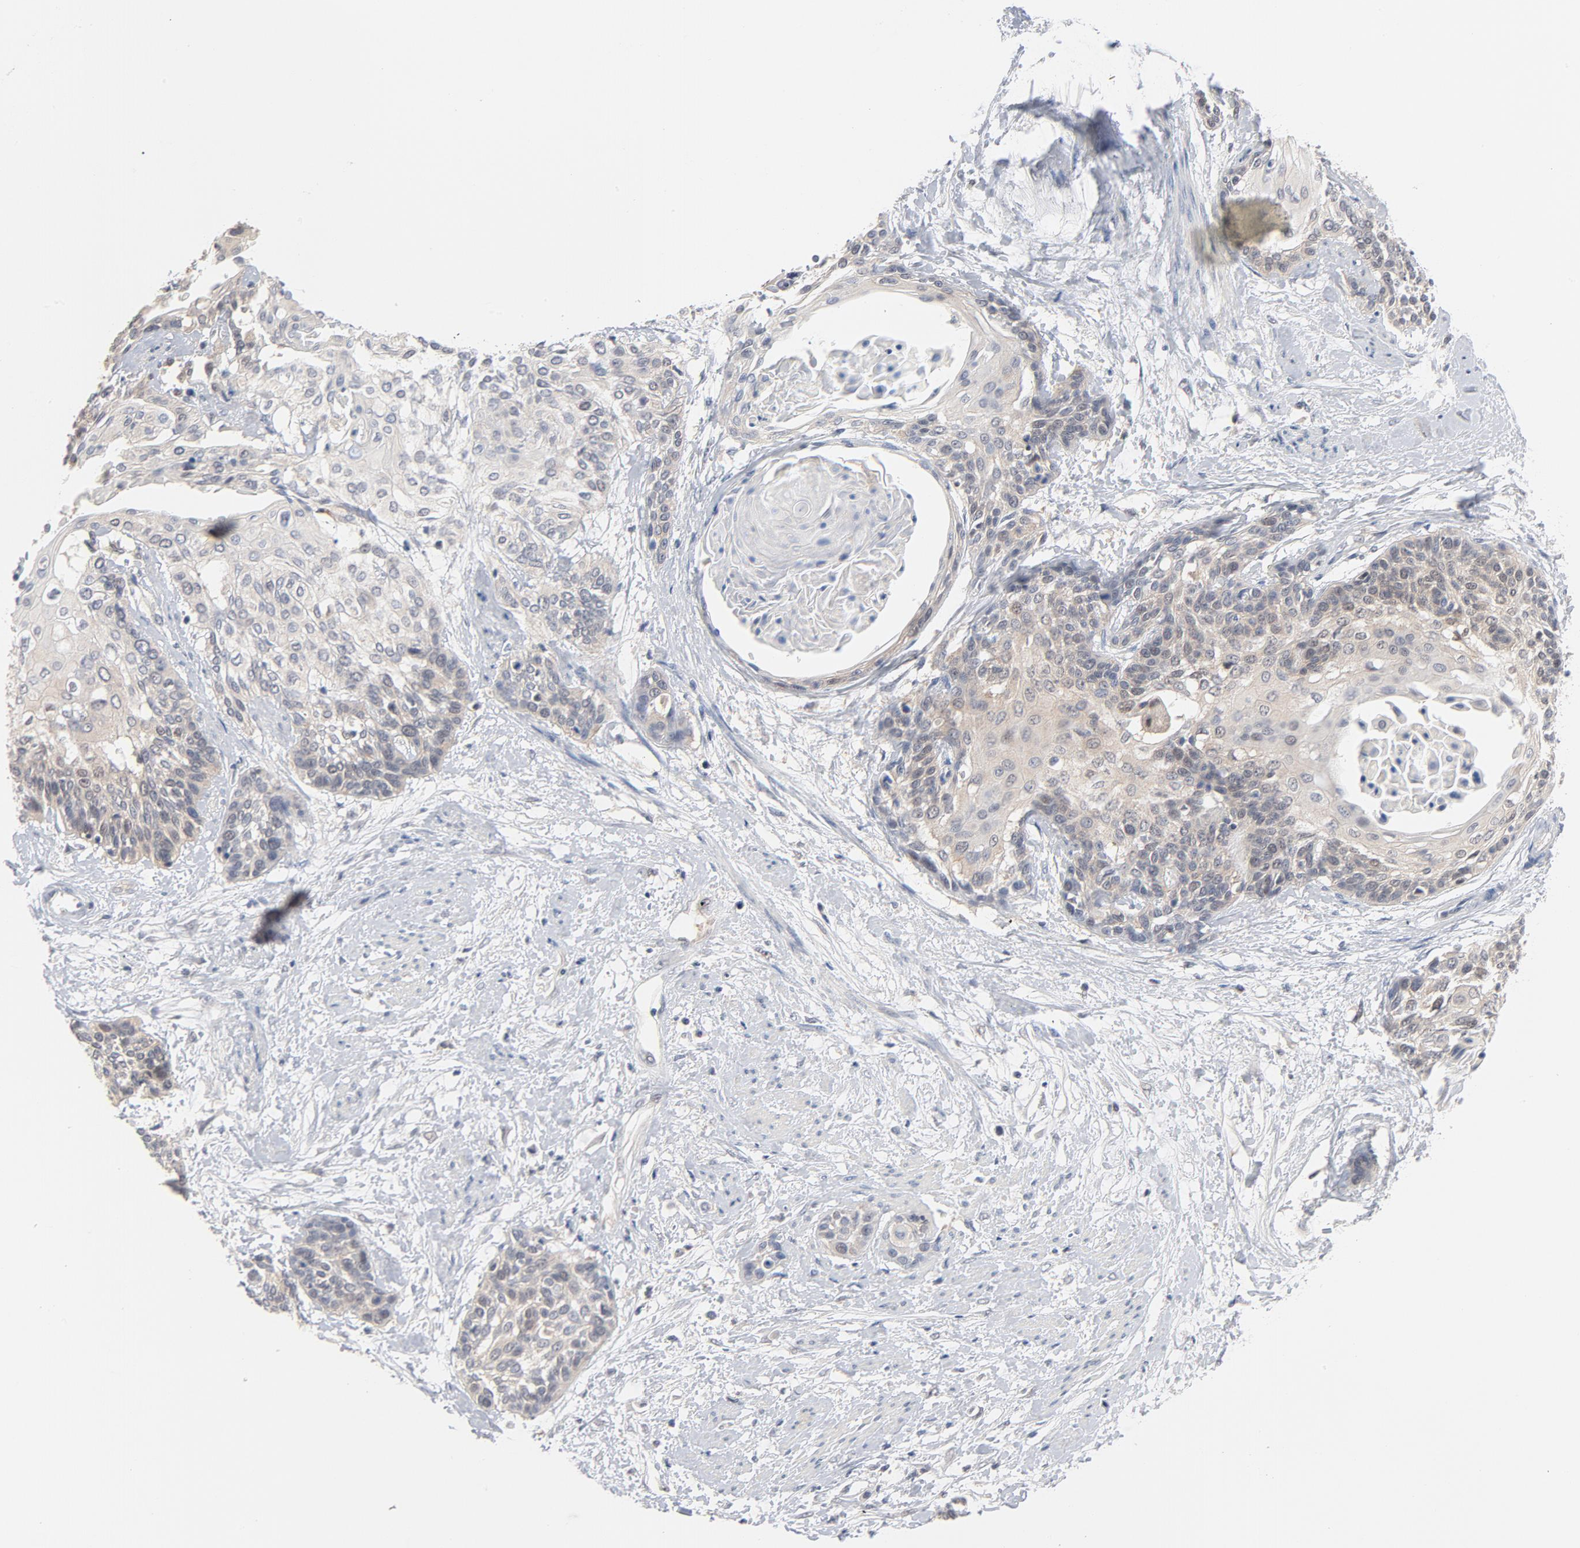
{"staining": {"intensity": "negative", "quantity": "none", "location": "none"}, "tissue": "cervical cancer", "cell_type": "Tumor cells", "image_type": "cancer", "snomed": [{"axis": "morphology", "description": "Squamous cell carcinoma, NOS"}, {"axis": "topography", "description": "Cervix"}], "caption": "The image shows no staining of tumor cells in squamous cell carcinoma (cervical). The staining was performed using DAB to visualize the protein expression in brown, while the nuclei were stained in blue with hematoxylin (Magnification: 20x).", "gene": "UBL4A", "patient": {"sex": "female", "age": 57}}